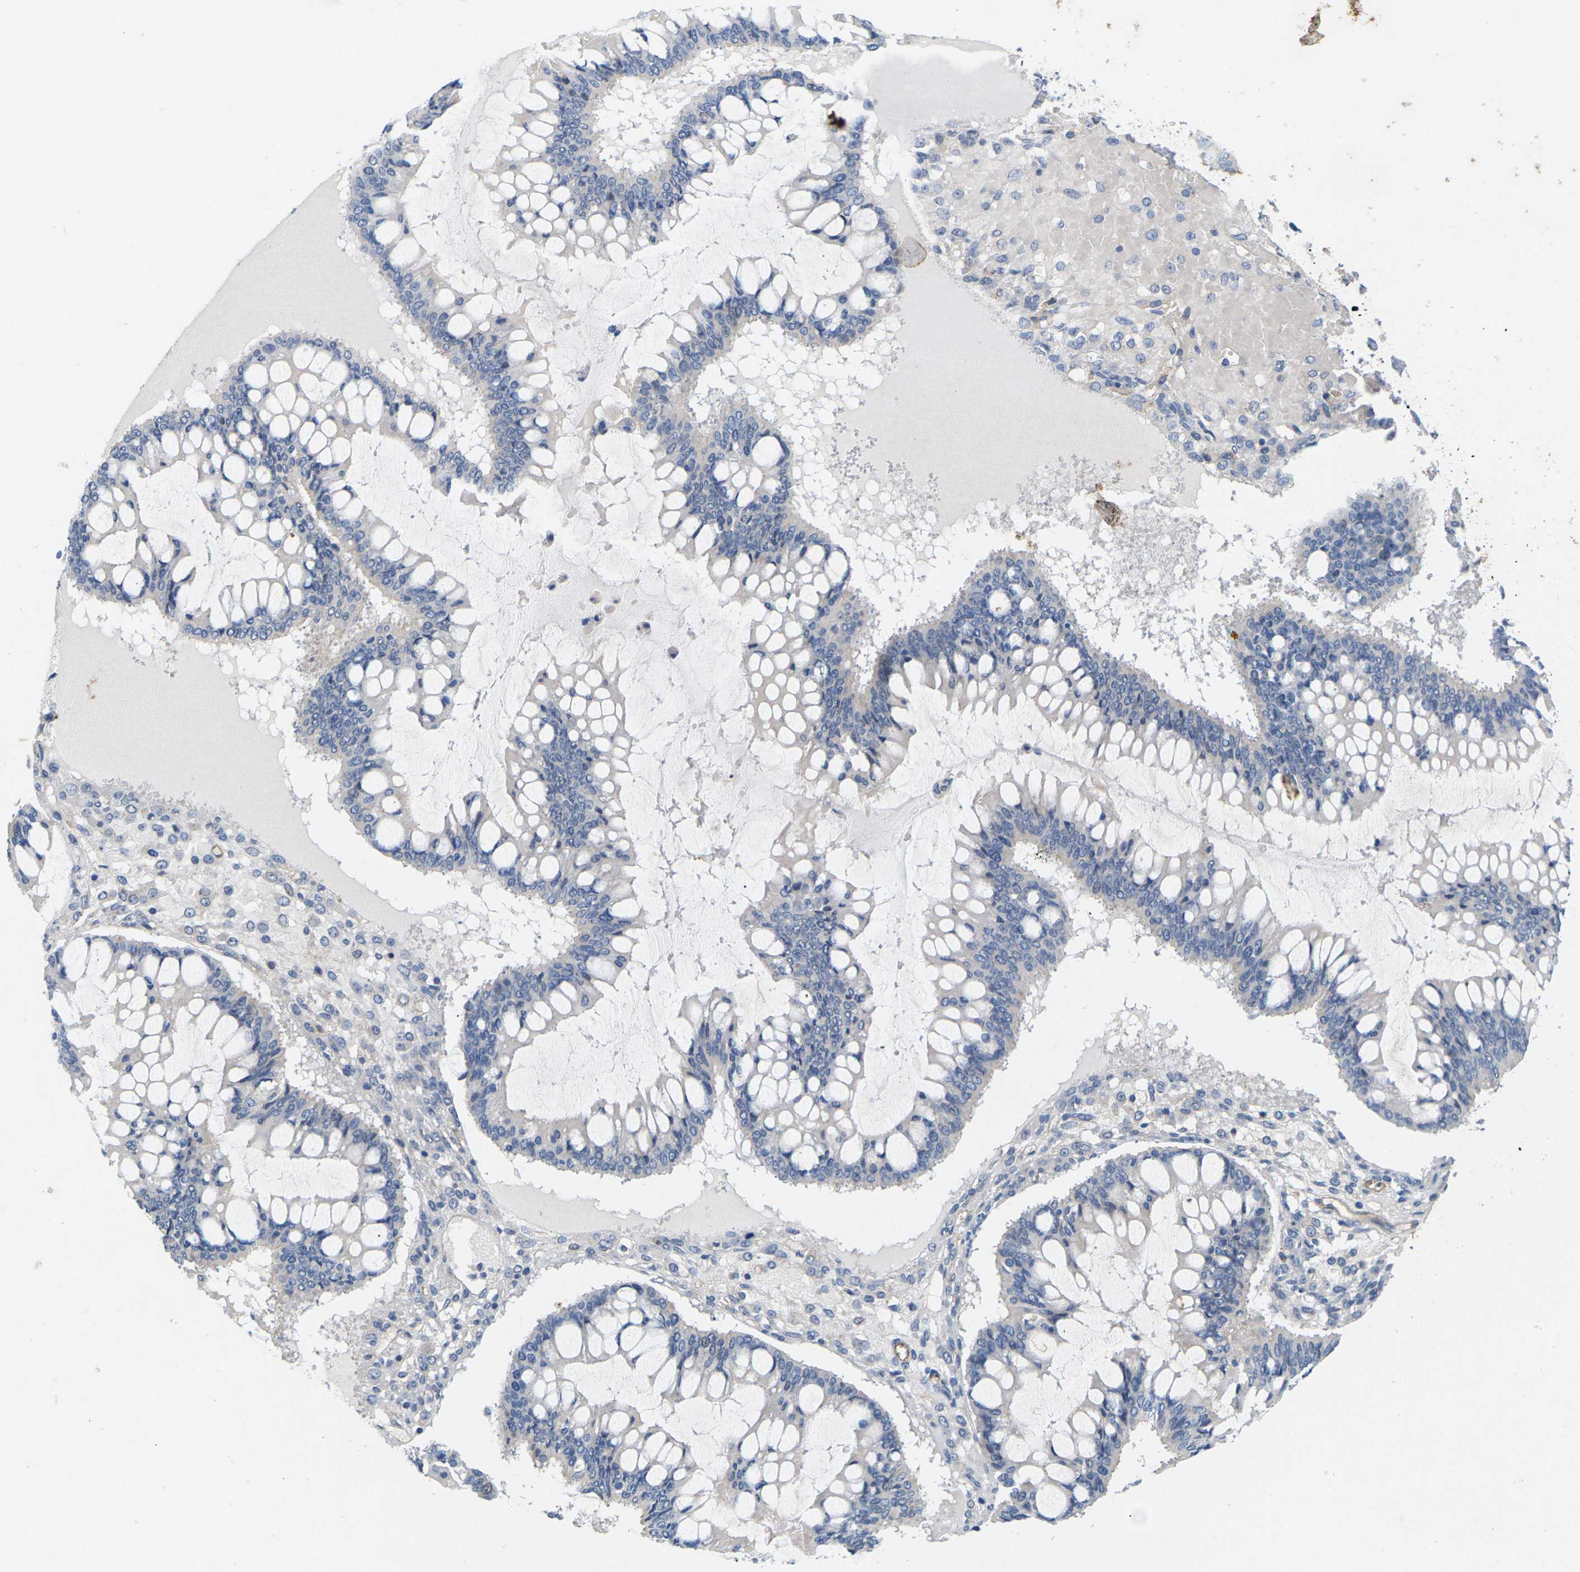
{"staining": {"intensity": "negative", "quantity": "none", "location": "none"}, "tissue": "ovarian cancer", "cell_type": "Tumor cells", "image_type": "cancer", "snomed": [{"axis": "morphology", "description": "Cystadenocarcinoma, mucinous, NOS"}, {"axis": "topography", "description": "Ovary"}], "caption": "High magnification brightfield microscopy of ovarian cancer (mucinous cystadenocarcinoma) stained with DAB (3,3'-diaminobenzidine) (brown) and counterstained with hematoxylin (blue): tumor cells show no significant staining.", "gene": "ITGA5", "patient": {"sex": "female", "age": 73}}